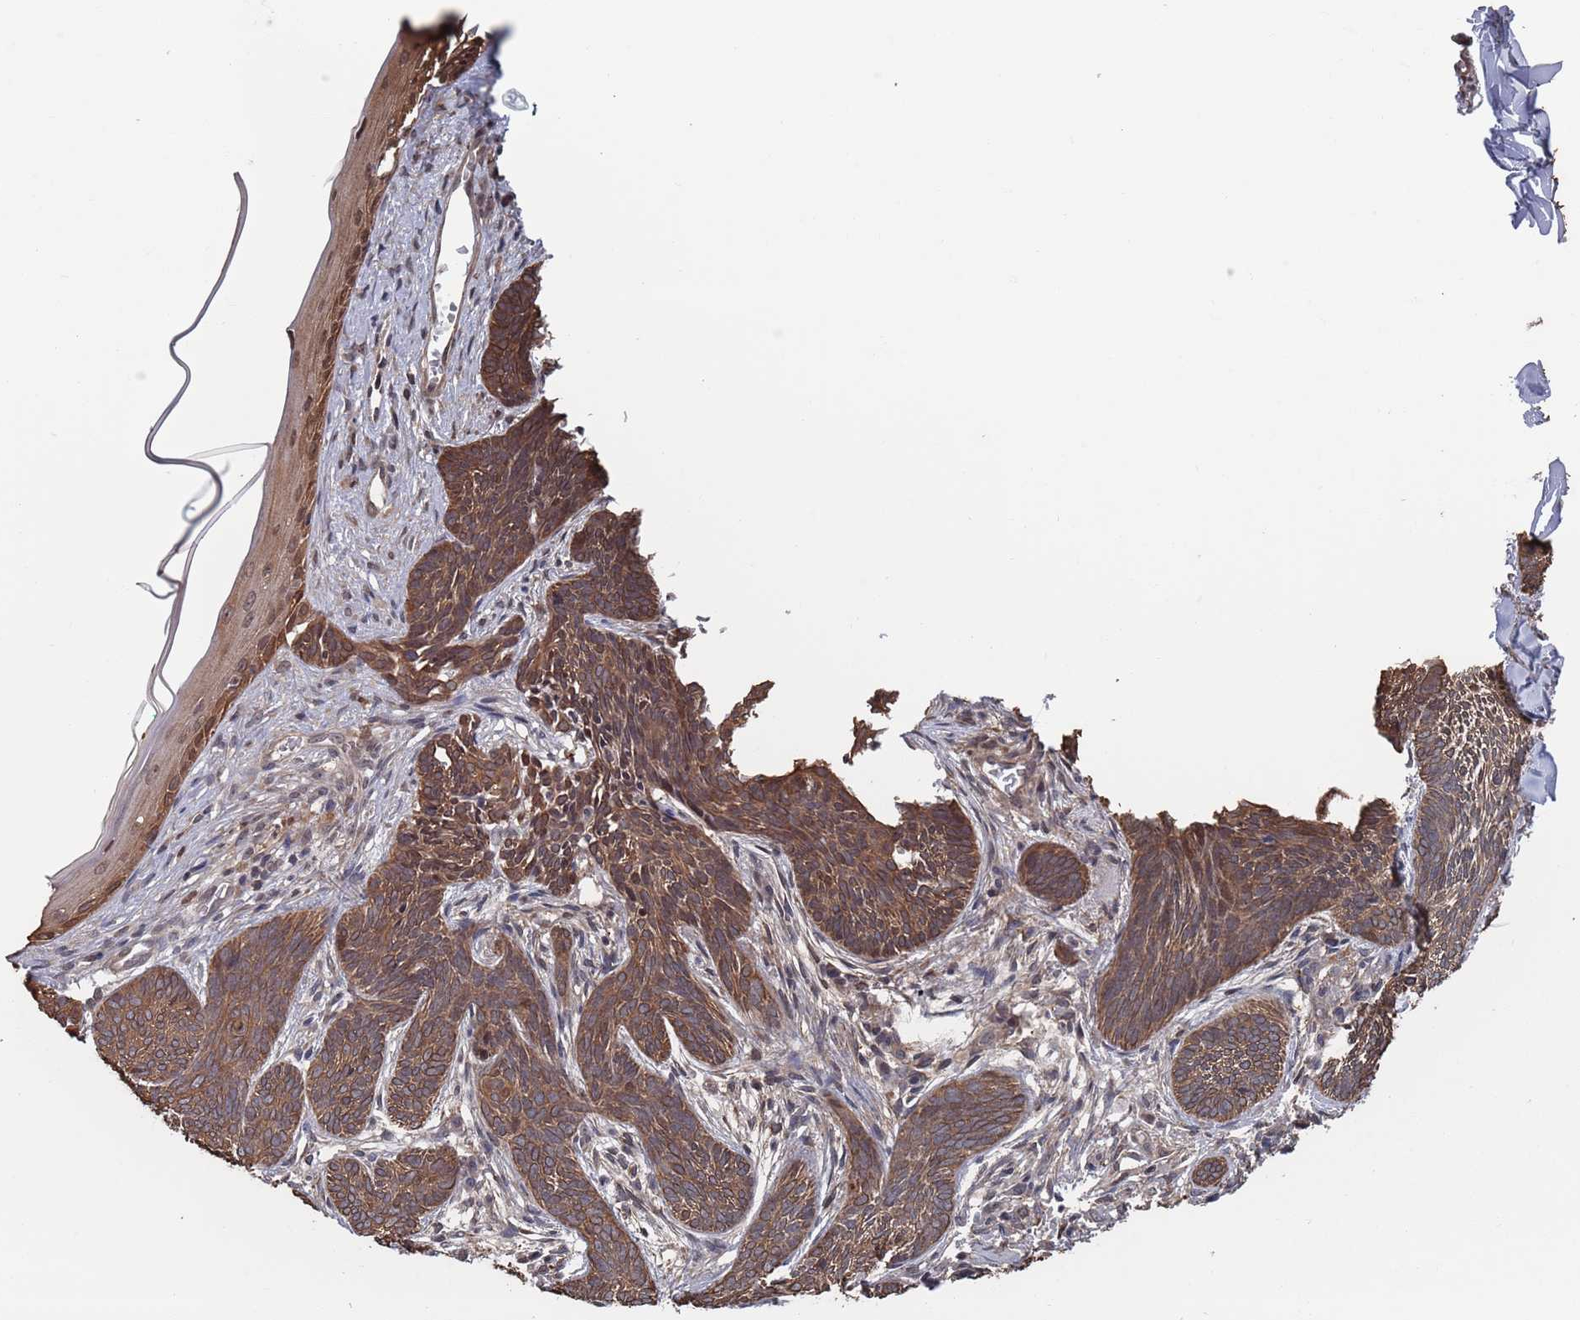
{"staining": {"intensity": "moderate", "quantity": ">75%", "location": "cytoplasmic/membranous"}, "tissue": "skin cancer", "cell_type": "Tumor cells", "image_type": "cancer", "snomed": [{"axis": "morphology", "description": "Basal cell carcinoma"}, {"axis": "topography", "description": "Skin"}], "caption": "A photomicrograph of basal cell carcinoma (skin) stained for a protein reveals moderate cytoplasmic/membranous brown staining in tumor cells. The staining was performed using DAB to visualize the protein expression in brown, while the nuclei were stained in blue with hematoxylin (Magnification: 20x).", "gene": "DGKD", "patient": {"sex": "female", "age": 81}}